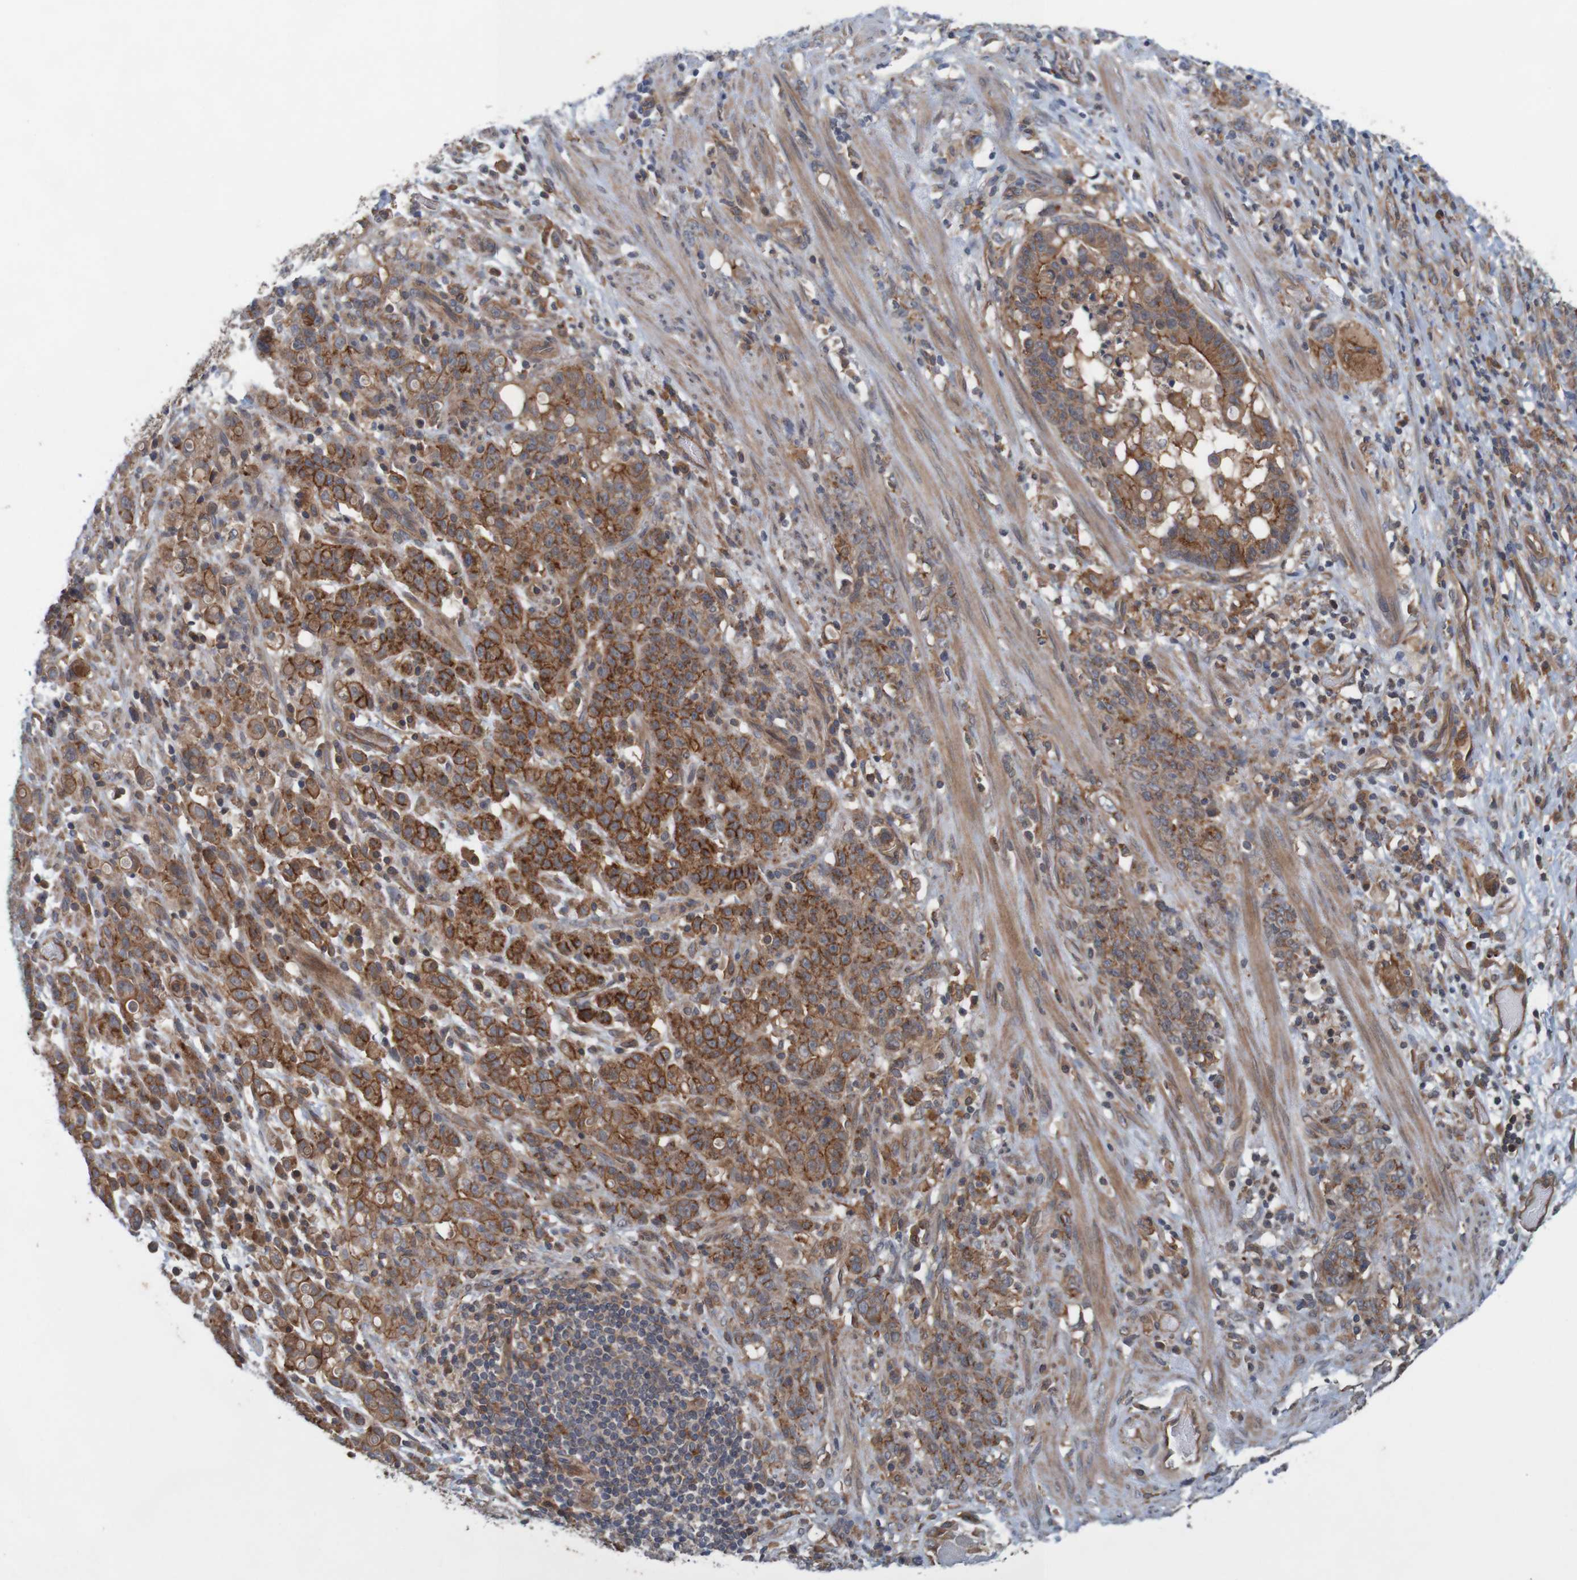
{"staining": {"intensity": "moderate", "quantity": ">75%", "location": "cytoplasmic/membranous"}, "tissue": "stomach cancer", "cell_type": "Tumor cells", "image_type": "cancer", "snomed": [{"axis": "morphology", "description": "Adenocarcinoma, NOS"}, {"axis": "topography", "description": "Stomach, lower"}], "caption": "Immunohistochemical staining of stomach cancer (adenocarcinoma) exhibits medium levels of moderate cytoplasmic/membranous expression in about >75% of tumor cells.", "gene": "ARHGEF11", "patient": {"sex": "male", "age": 88}}